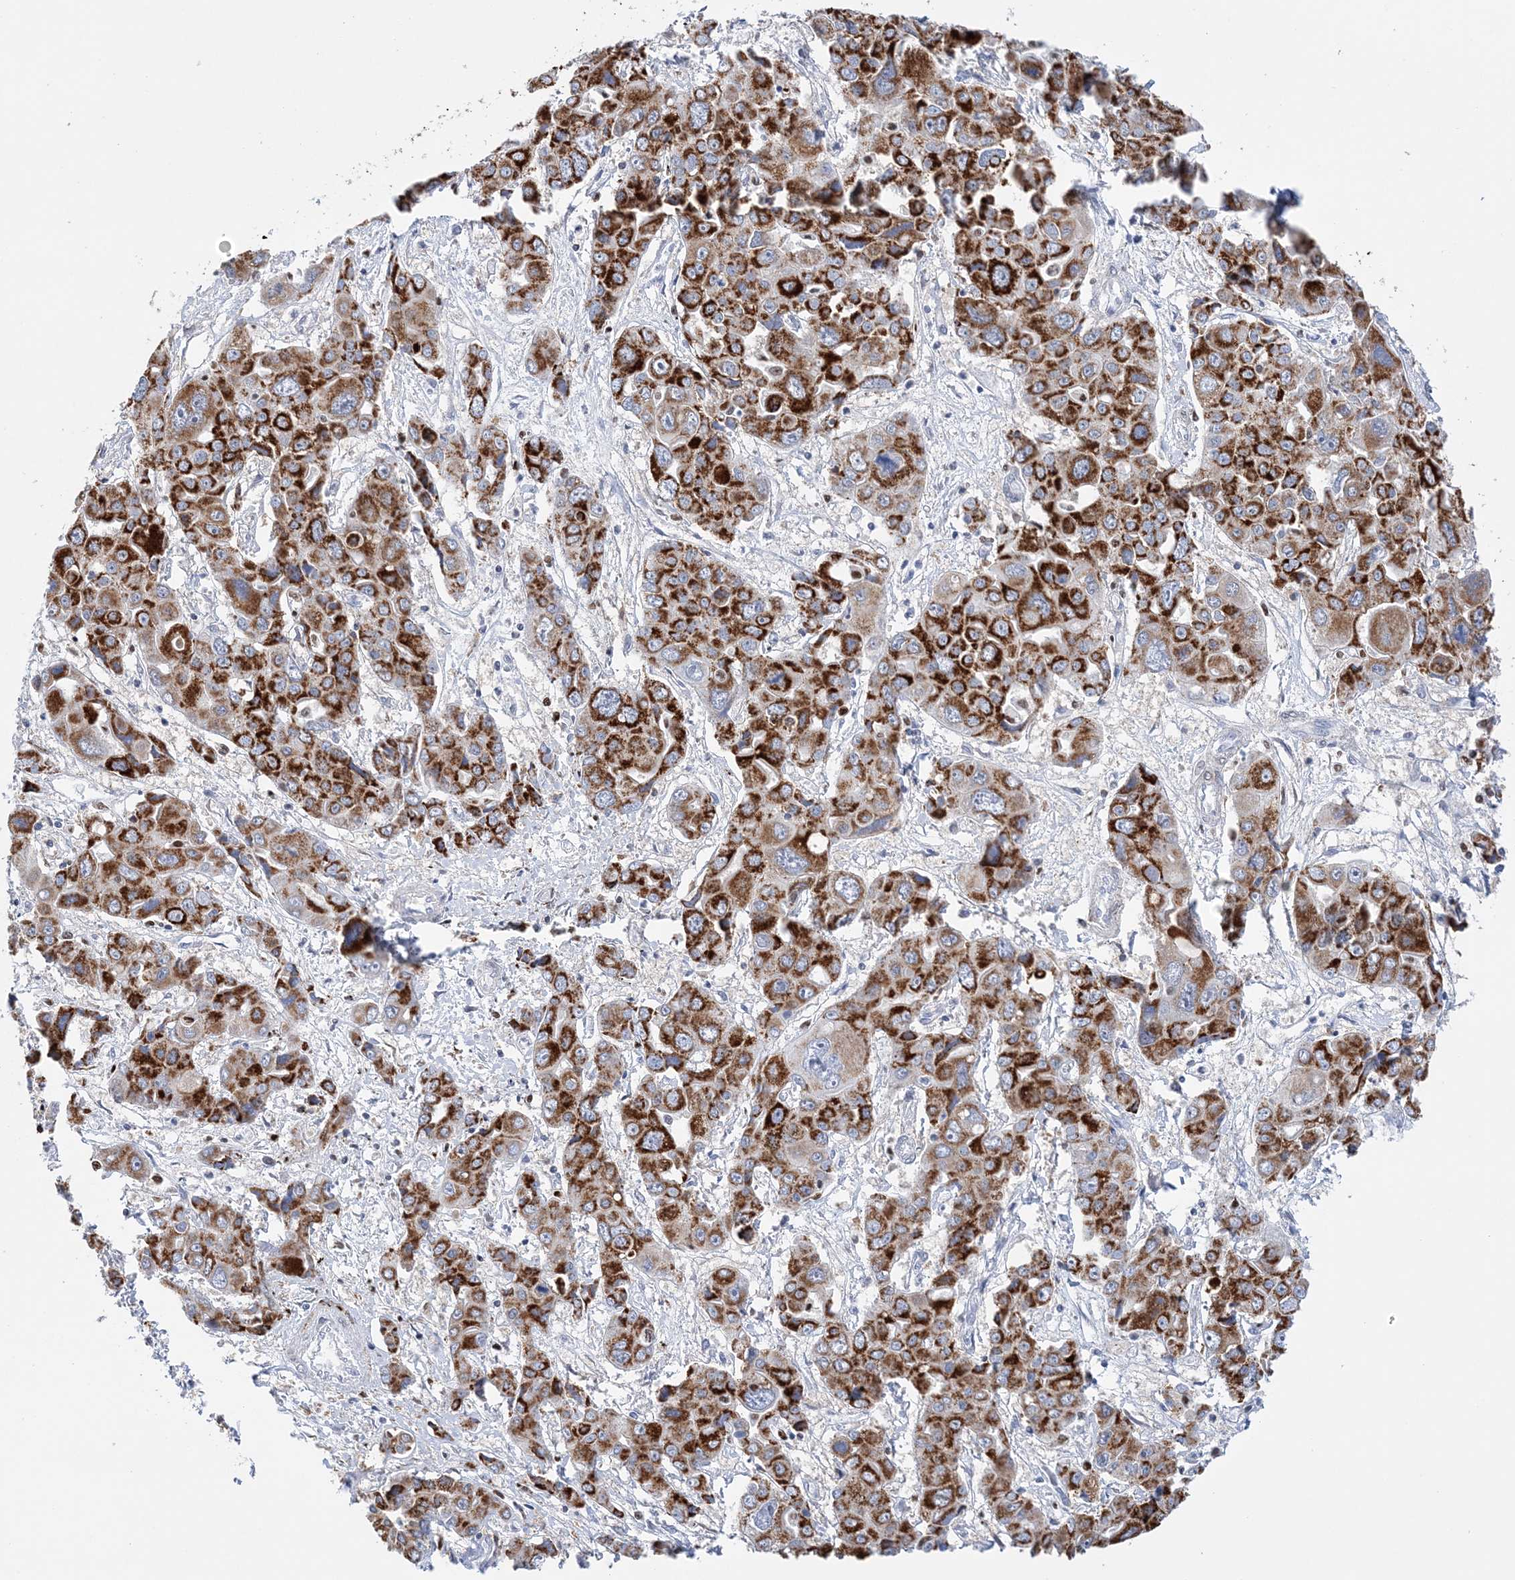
{"staining": {"intensity": "strong", "quantity": ">75%", "location": "cytoplasmic/membranous"}, "tissue": "liver cancer", "cell_type": "Tumor cells", "image_type": "cancer", "snomed": [{"axis": "morphology", "description": "Cholangiocarcinoma"}, {"axis": "topography", "description": "Liver"}], "caption": "Human liver cholangiocarcinoma stained with a brown dye displays strong cytoplasmic/membranous positive staining in about >75% of tumor cells.", "gene": "NIT2", "patient": {"sex": "male", "age": 67}}